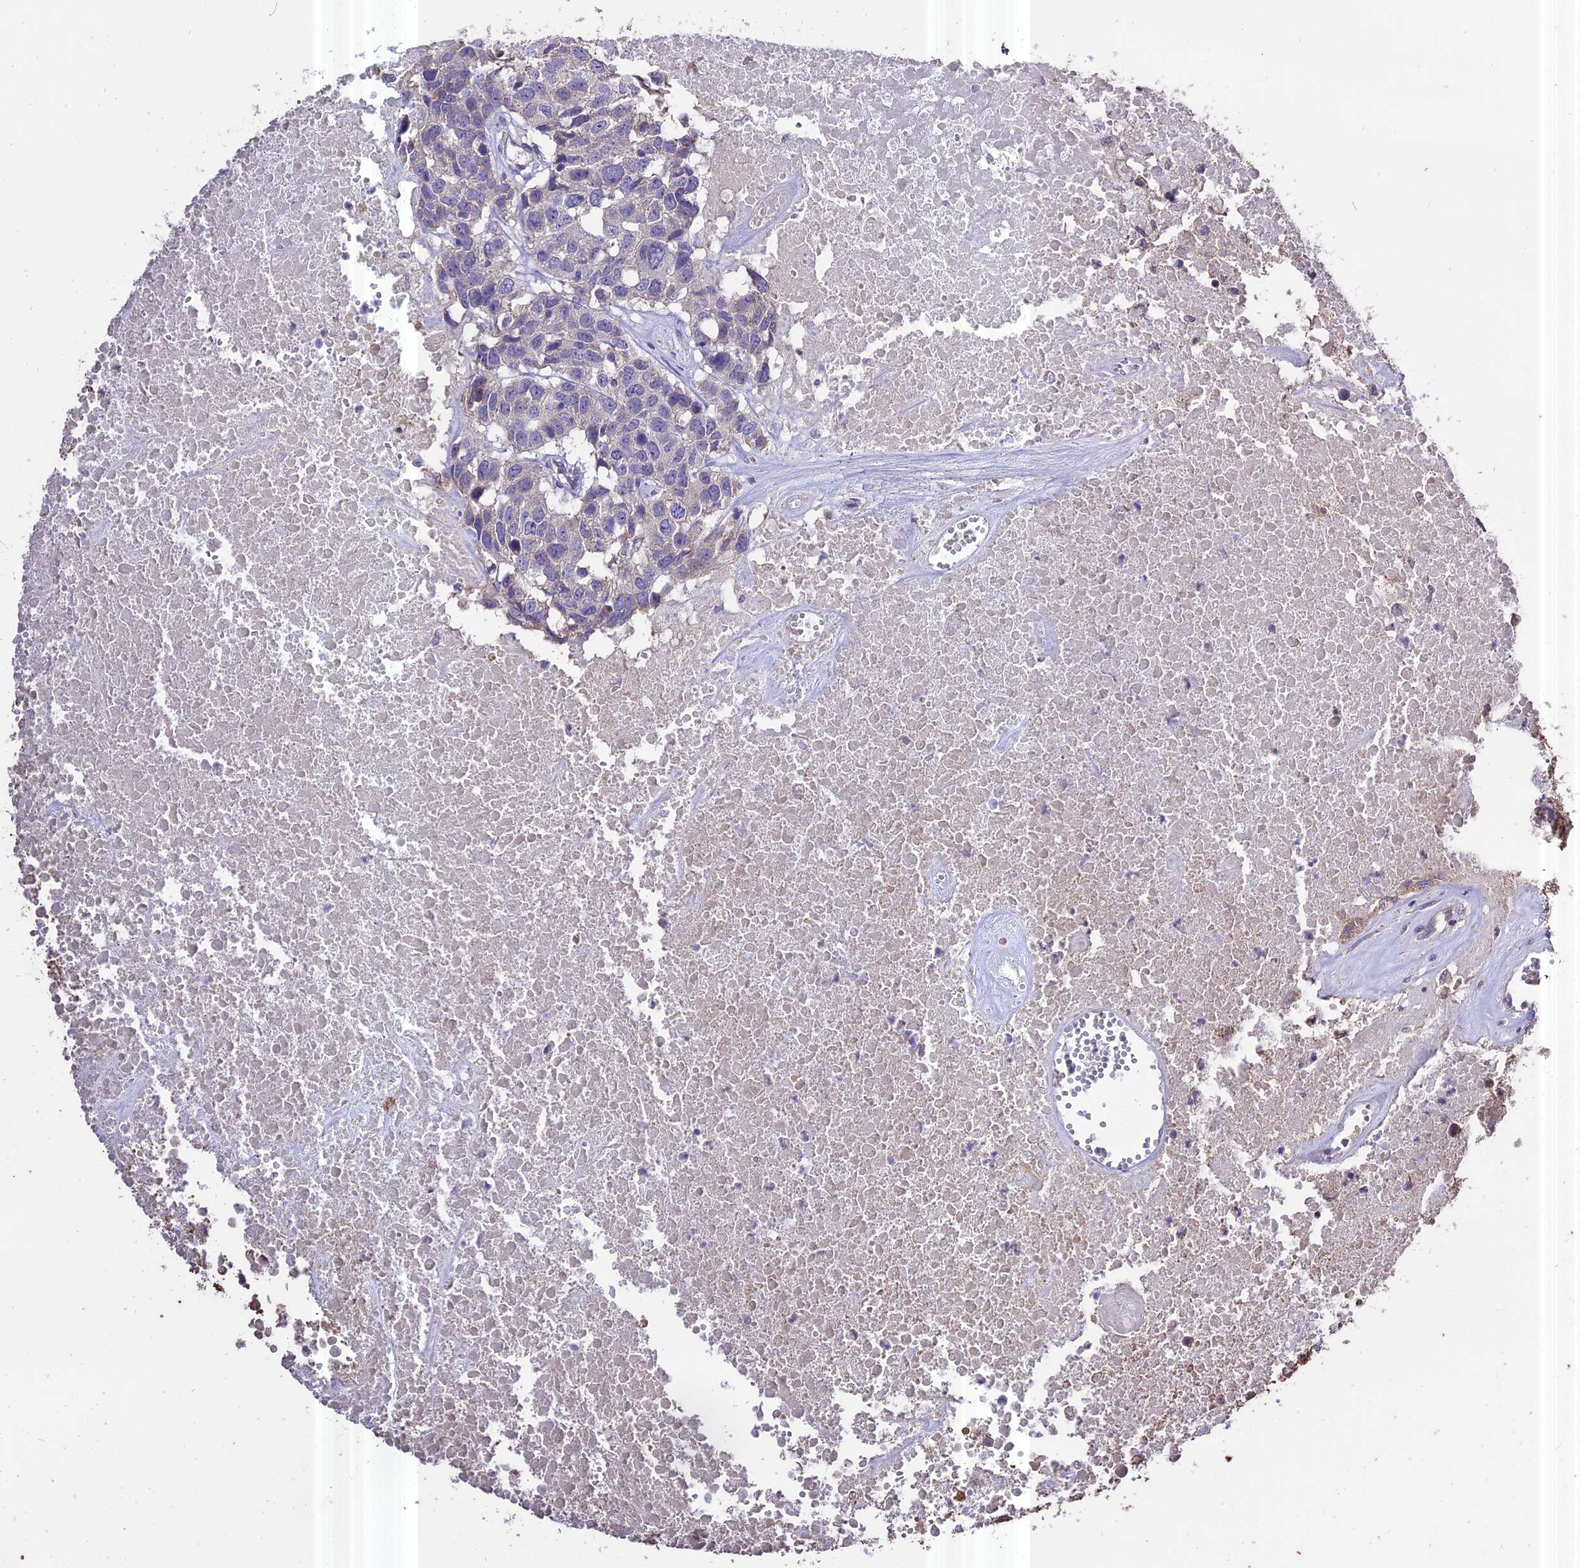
{"staining": {"intensity": "negative", "quantity": "none", "location": "none"}, "tissue": "head and neck cancer", "cell_type": "Tumor cells", "image_type": "cancer", "snomed": [{"axis": "morphology", "description": "Squamous cell carcinoma, NOS"}, {"axis": "topography", "description": "Head-Neck"}], "caption": "IHC of human head and neck squamous cell carcinoma displays no staining in tumor cells. (Immunohistochemistry (ihc), brightfield microscopy, high magnification).", "gene": "PGPEP1L", "patient": {"sex": "male", "age": 66}}